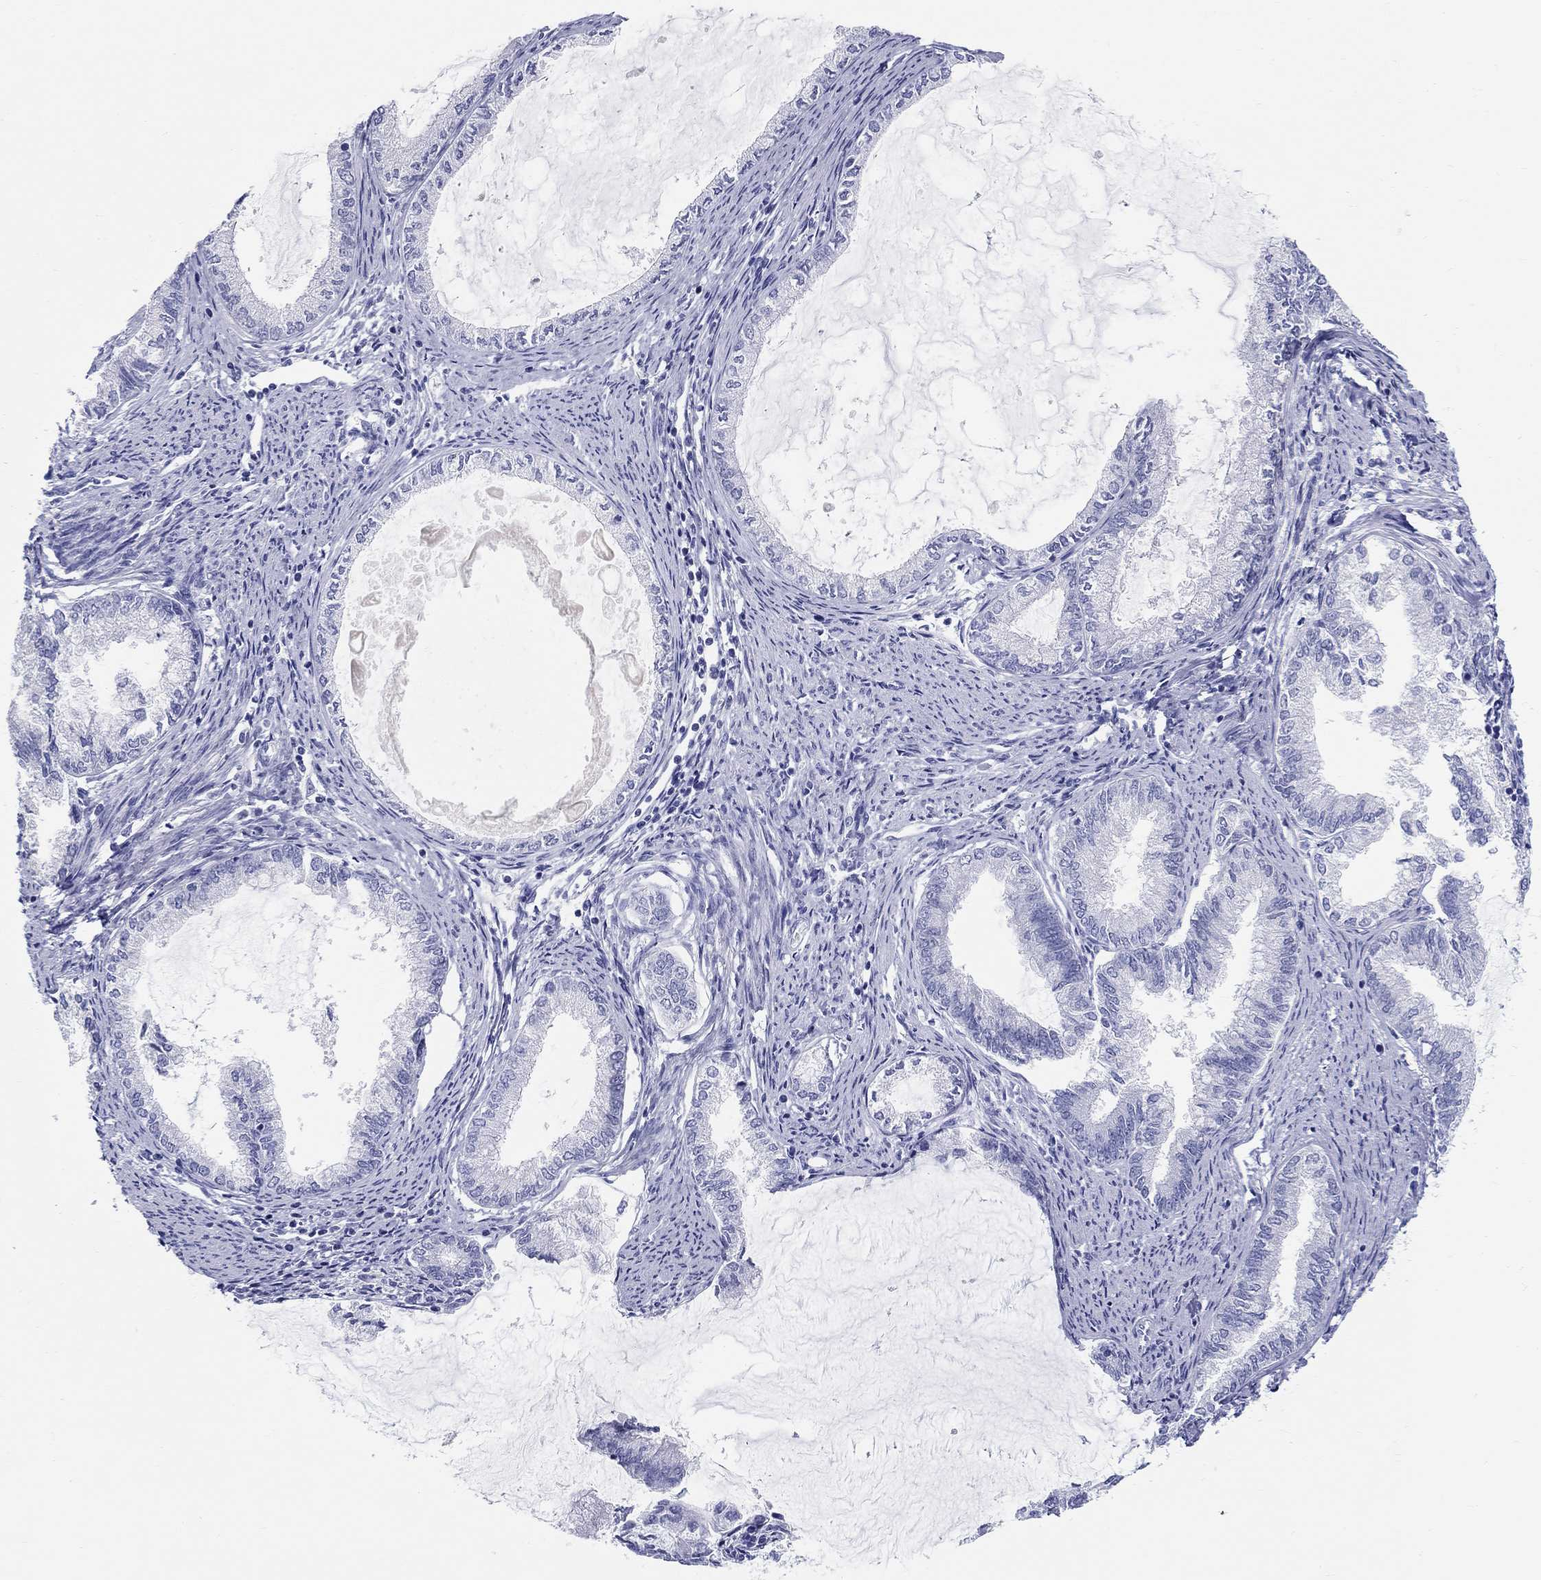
{"staining": {"intensity": "negative", "quantity": "none", "location": "none"}, "tissue": "endometrial cancer", "cell_type": "Tumor cells", "image_type": "cancer", "snomed": [{"axis": "morphology", "description": "Adenocarcinoma, NOS"}, {"axis": "topography", "description": "Endometrium"}], "caption": "There is no significant staining in tumor cells of endometrial cancer.", "gene": "LAMP5", "patient": {"sex": "female", "age": 86}}